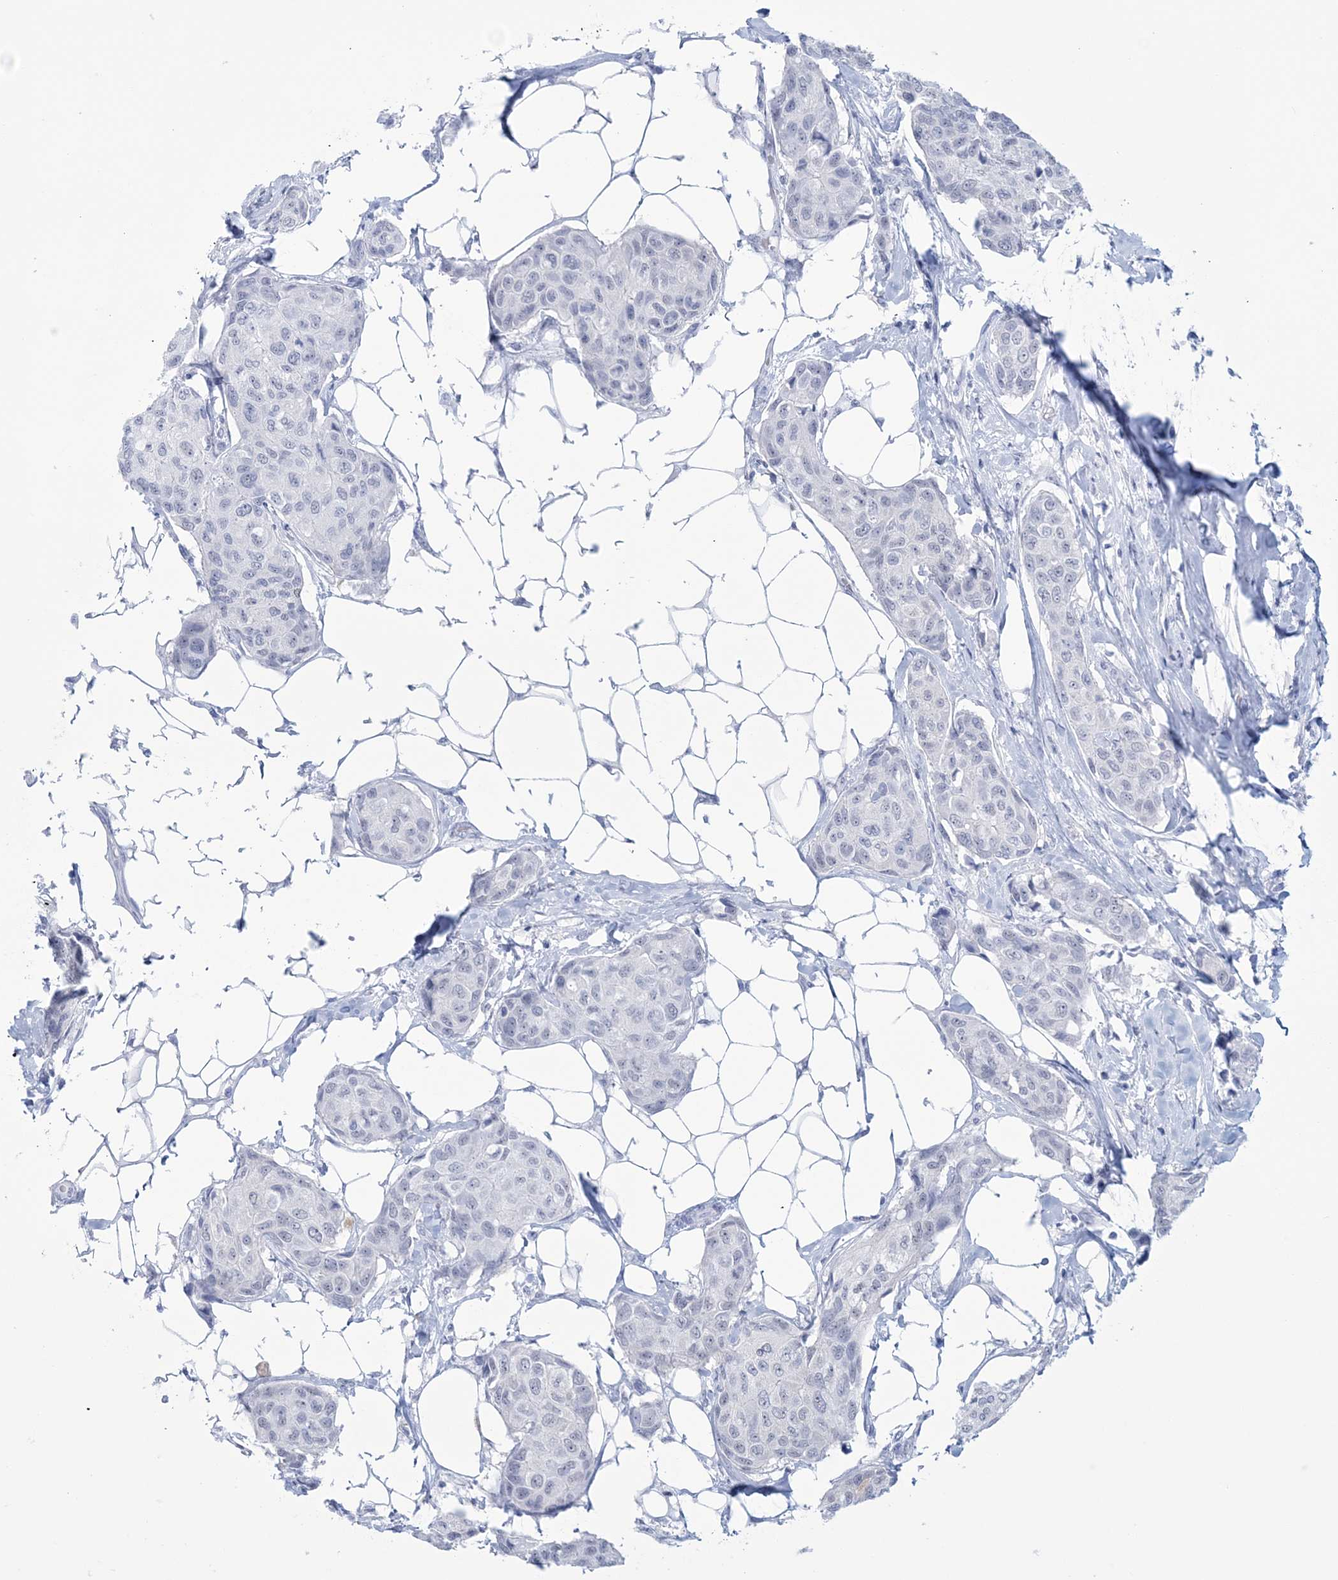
{"staining": {"intensity": "negative", "quantity": "none", "location": "none"}, "tissue": "breast cancer", "cell_type": "Tumor cells", "image_type": "cancer", "snomed": [{"axis": "morphology", "description": "Duct carcinoma"}, {"axis": "topography", "description": "Breast"}], "caption": "Immunohistochemistry of breast infiltrating ductal carcinoma demonstrates no staining in tumor cells.", "gene": "DPCD", "patient": {"sex": "female", "age": 80}}